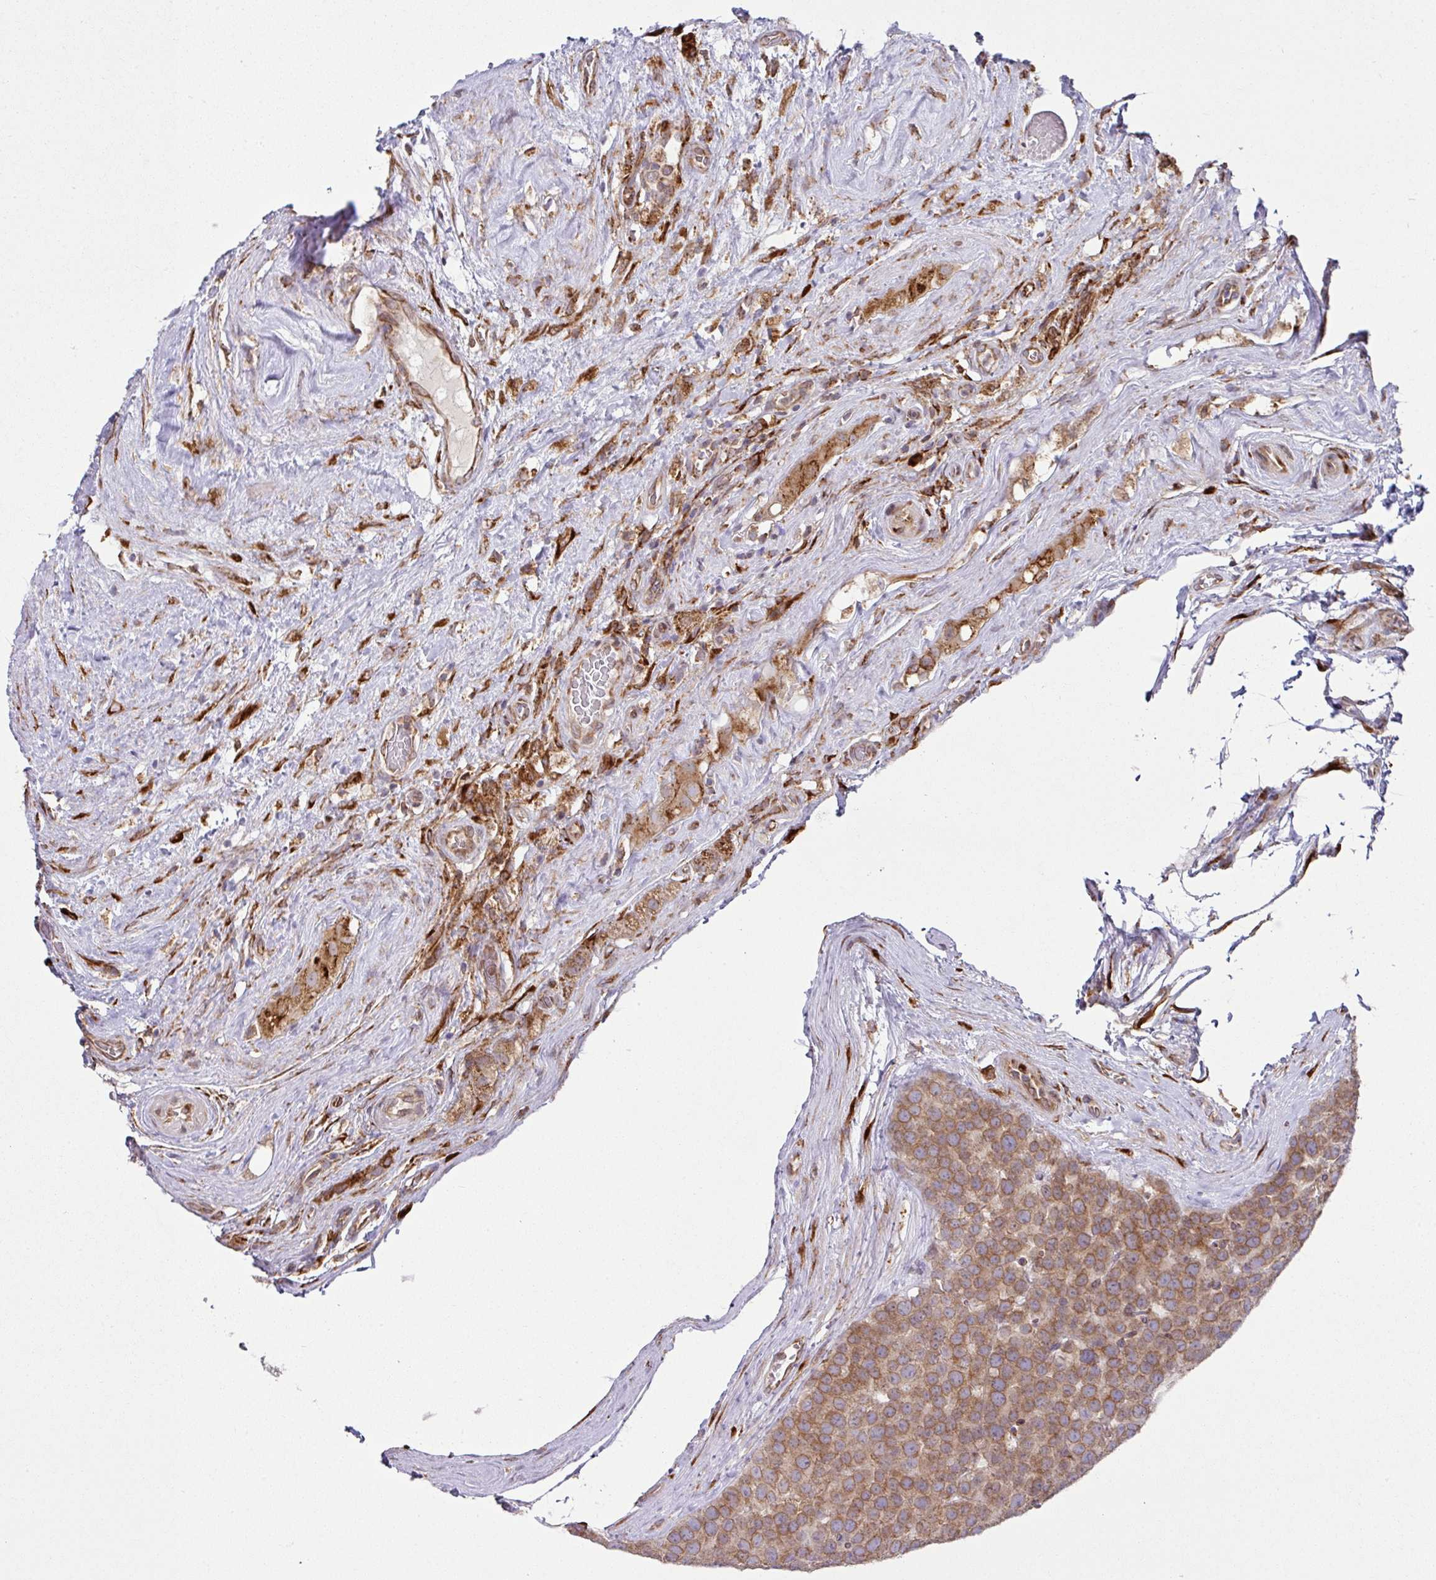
{"staining": {"intensity": "moderate", "quantity": ">75%", "location": "cytoplasmic/membranous"}, "tissue": "testis cancer", "cell_type": "Tumor cells", "image_type": "cancer", "snomed": [{"axis": "morphology", "description": "Seminoma, NOS"}, {"axis": "topography", "description": "Testis"}], "caption": "The image displays staining of seminoma (testis), revealing moderate cytoplasmic/membranous protein positivity (brown color) within tumor cells.", "gene": "SLC39A7", "patient": {"sex": "male", "age": 71}}